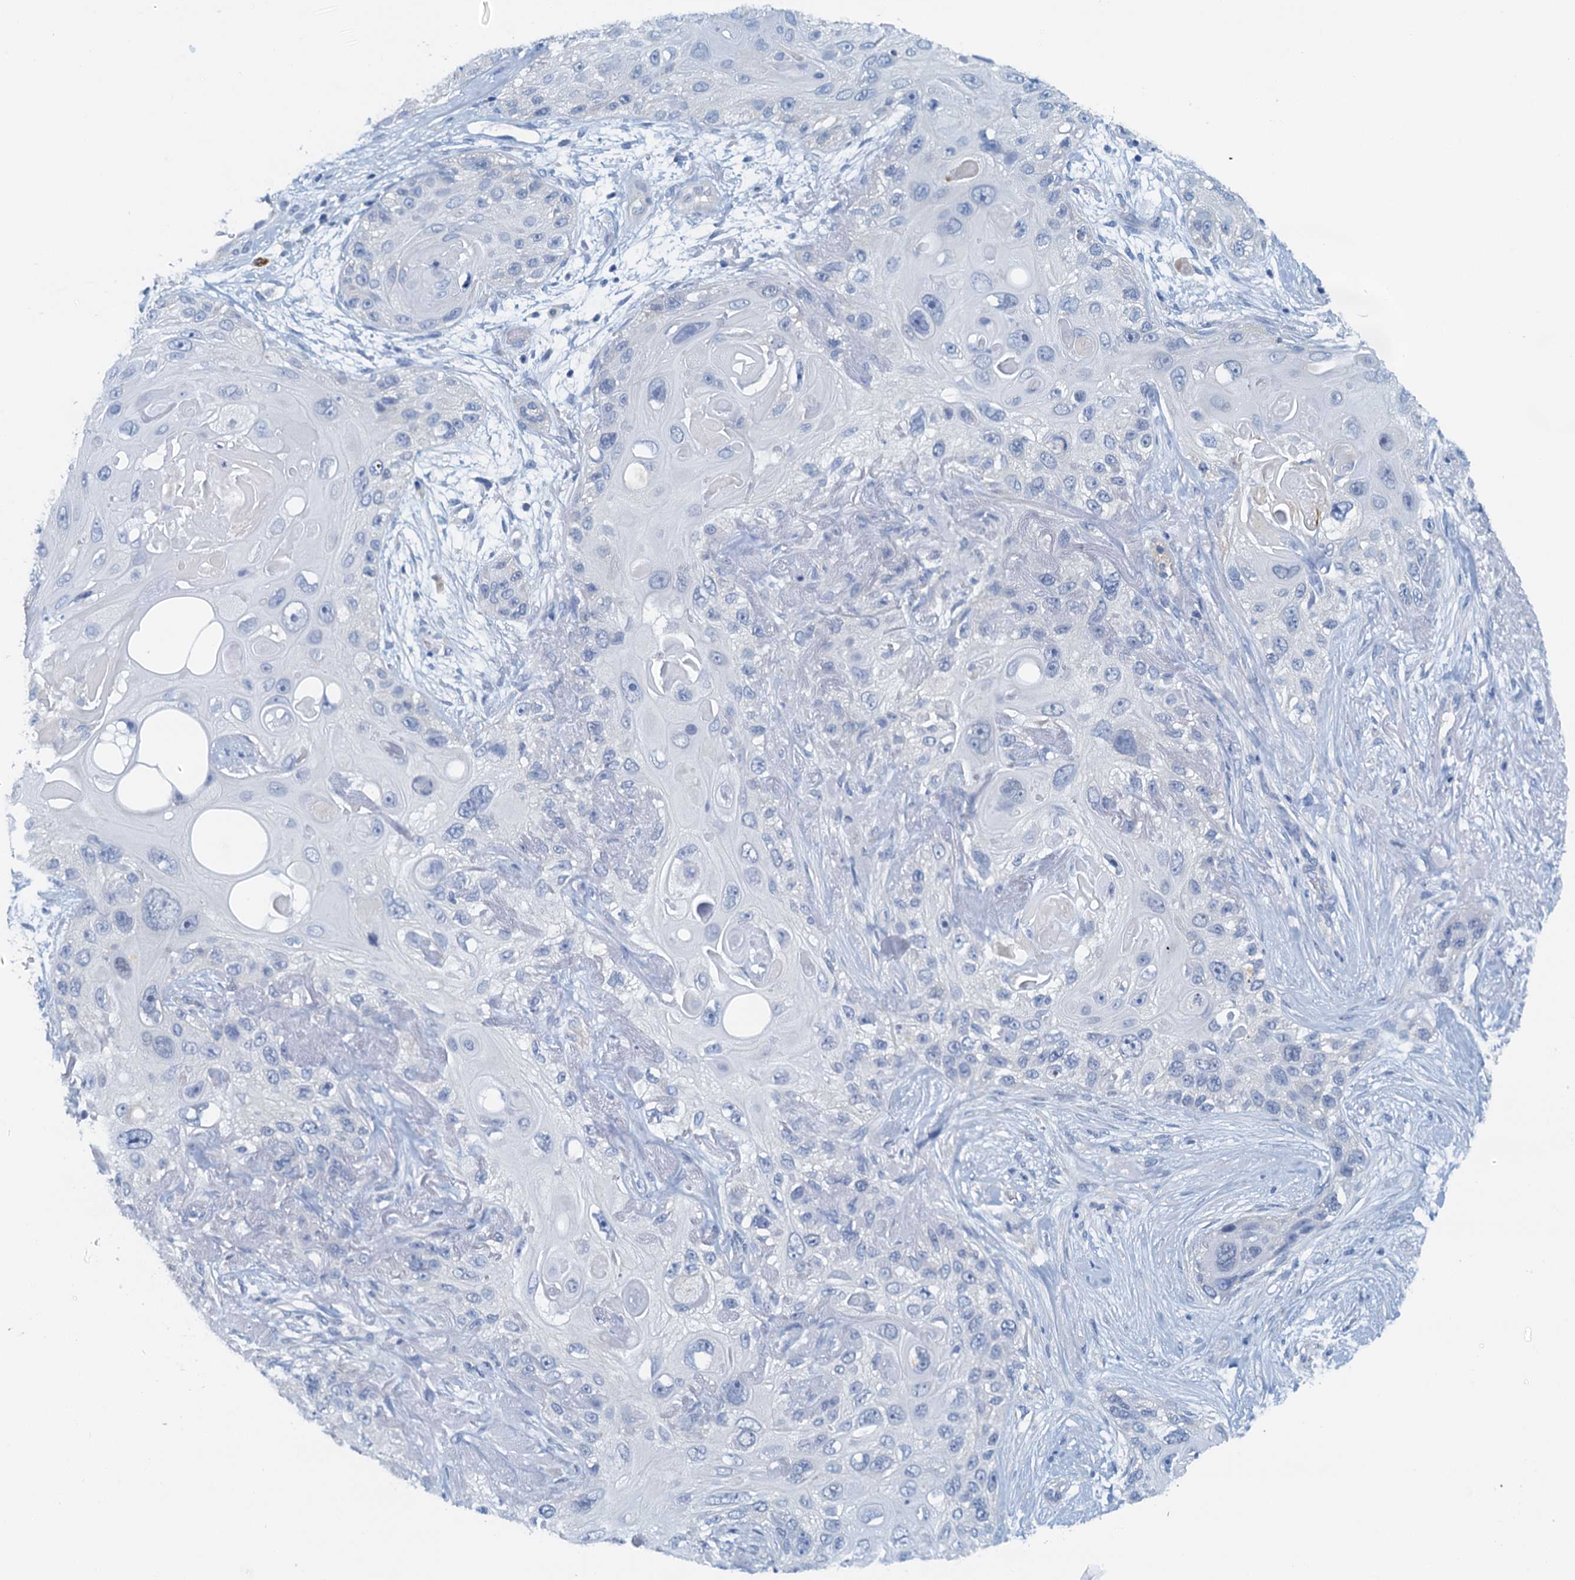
{"staining": {"intensity": "negative", "quantity": "none", "location": "none"}, "tissue": "skin cancer", "cell_type": "Tumor cells", "image_type": "cancer", "snomed": [{"axis": "morphology", "description": "Normal tissue, NOS"}, {"axis": "morphology", "description": "Squamous cell carcinoma, NOS"}, {"axis": "topography", "description": "Skin"}], "caption": "The micrograph demonstrates no staining of tumor cells in skin cancer (squamous cell carcinoma). (DAB (3,3'-diaminobenzidine) immunohistochemistry (IHC) with hematoxylin counter stain).", "gene": "DTD1", "patient": {"sex": "male", "age": 72}}